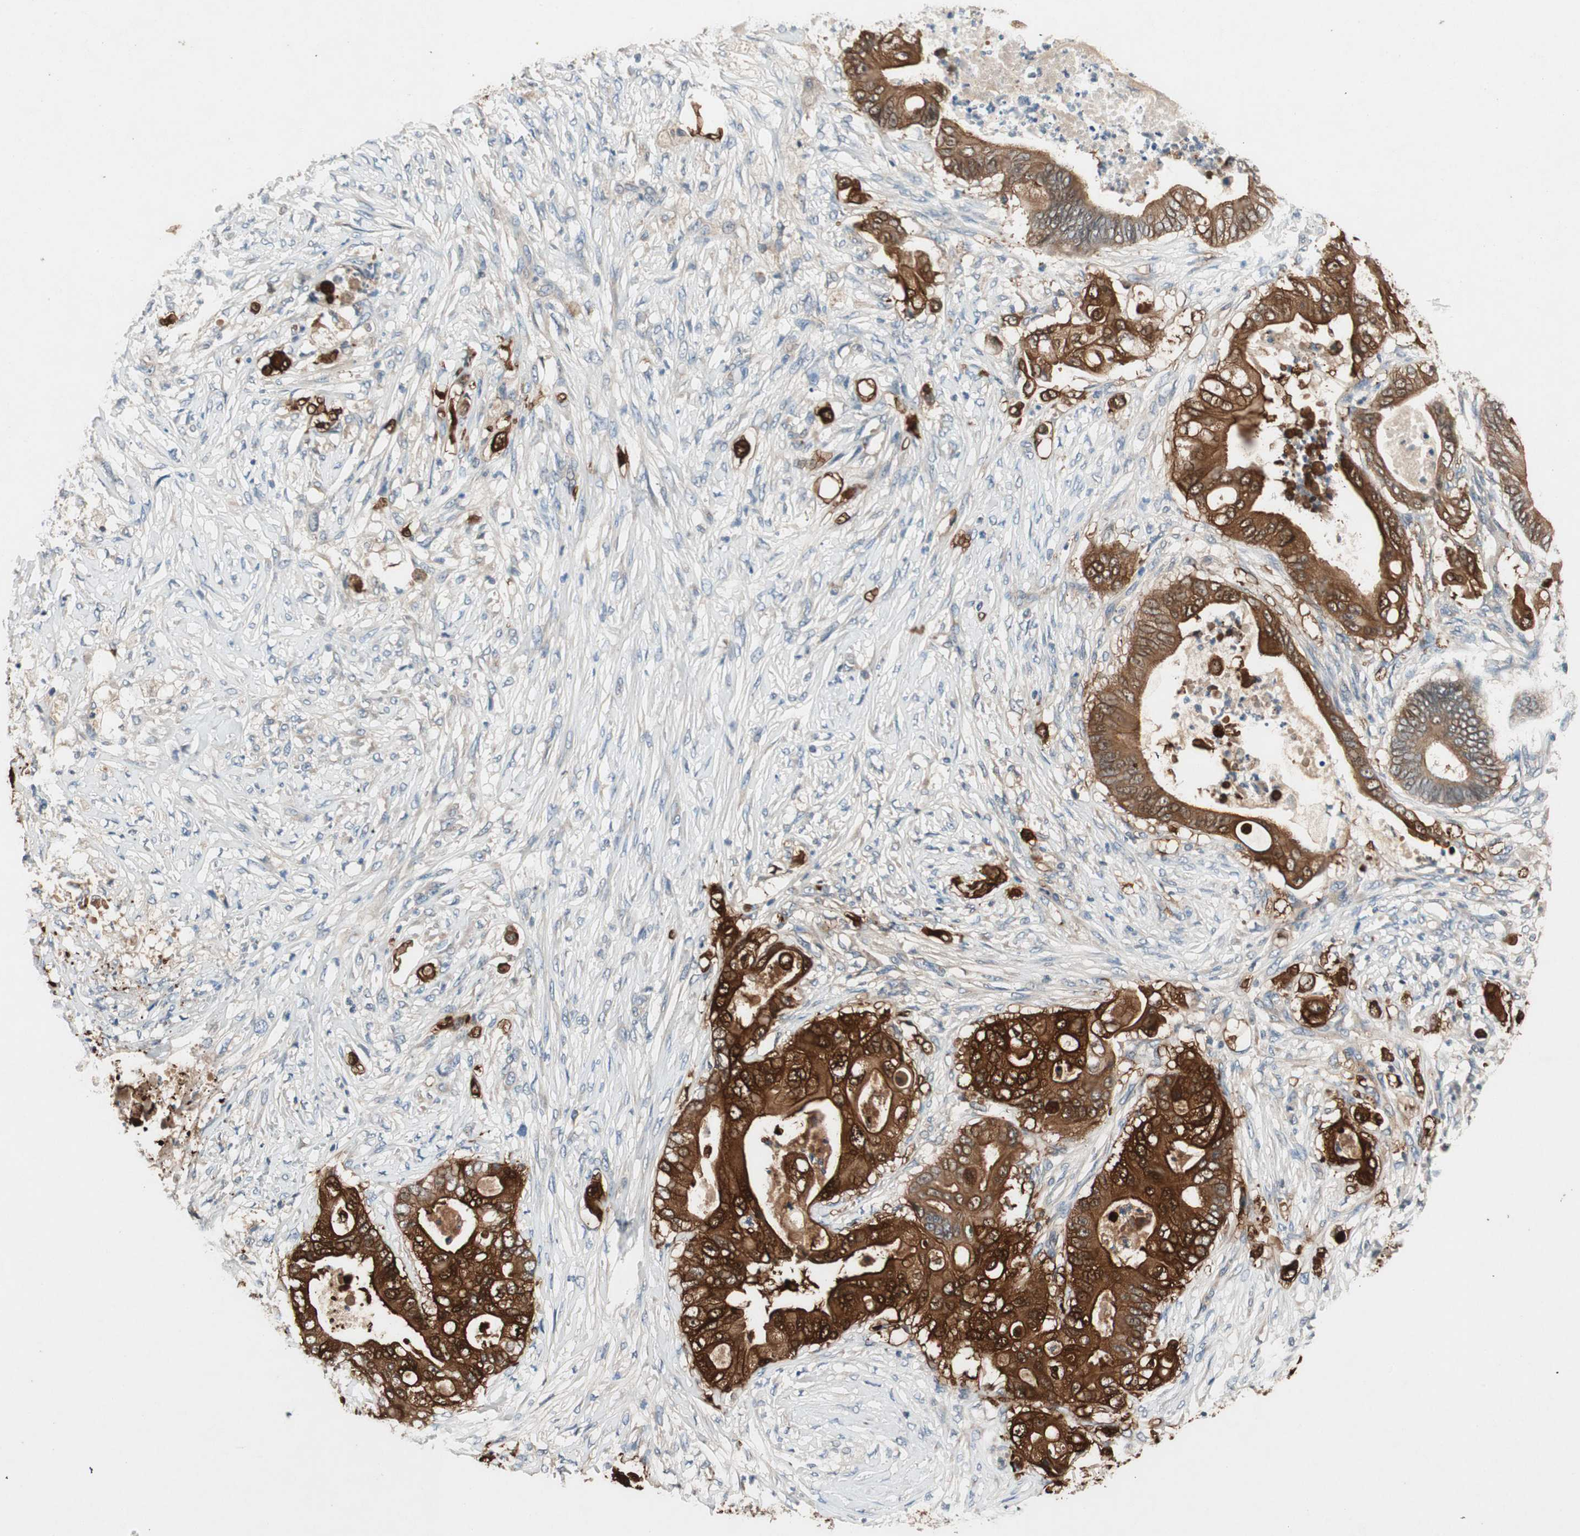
{"staining": {"intensity": "strong", "quantity": ">75%", "location": "cytoplasmic/membranous,nuclear"}, "tissue": "stomach cancer", "cell_type": "Tumor cells", "image_type": "cancer", "snomed": [{"axis": "morphology", "description": "Adenocarcinoma, NOS"}, {"axis": "topography", "description": "Stomach"}], "caption": "Strong cytoplasmic/membranous and nuclear expression for a protein is identified in about >75% of tumor cells of stomach adenocarcinoma using IHC.", "gene": "SERPINB5", "patient": {"sex": "female", "age": 73}}